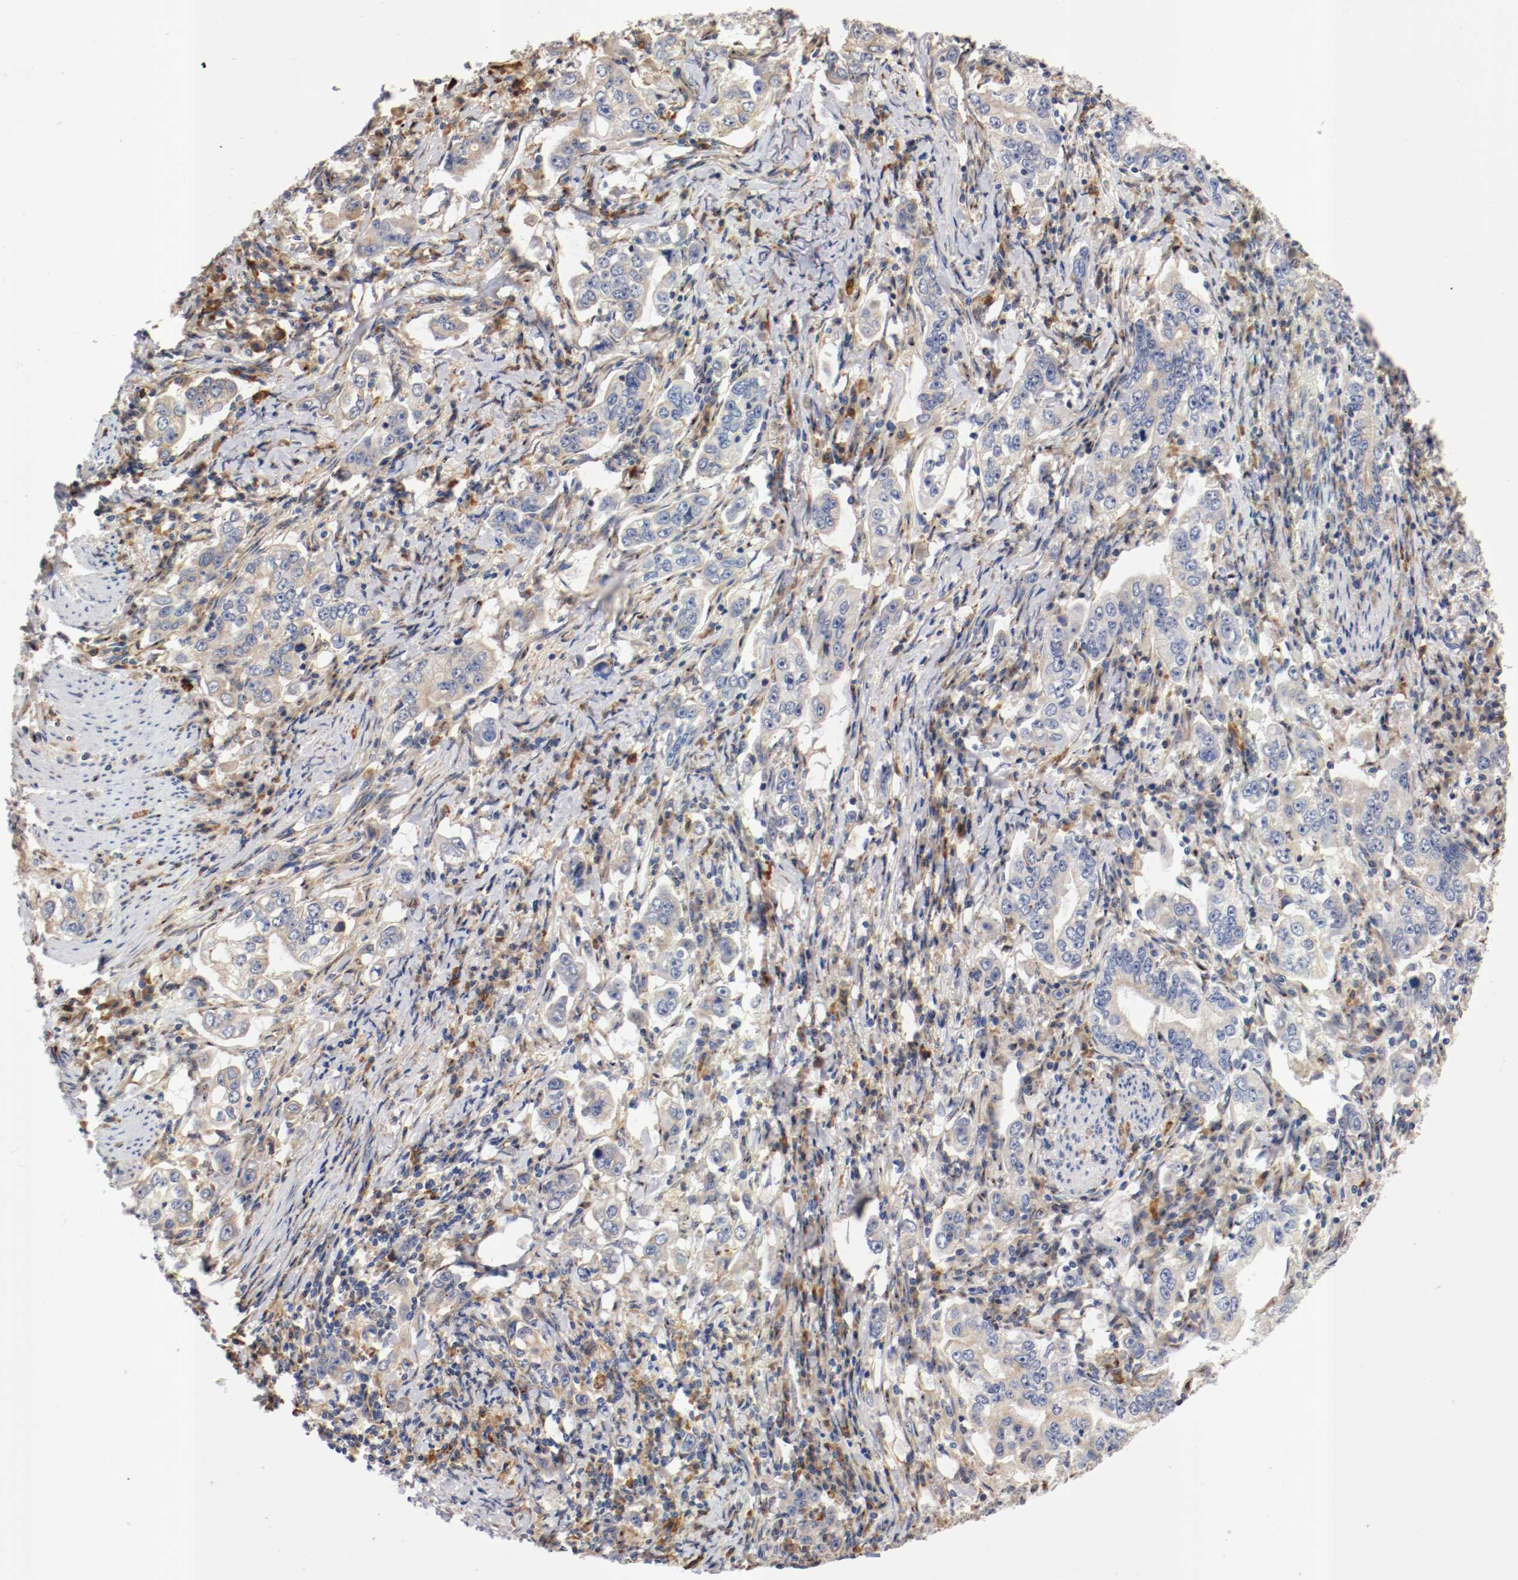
{"staining": {"intensity": "weak", "quantity": ">75%", "location": "cytoplasmic/membranous"}, "tissue": "stomach cancer", "cell_type": "Tumor cells", "image_type": "cancer", "snomed": [{"axis": "morphology", "description": "Adenocarcinoma, NOS"}, {"axis": "topography", "description": "Stomach, lower"}], "caption": "IHC photomicrograph of neoplastic tissue: stomach adenocarcinoma stained using immunohistochemistry (IHC) exhibits low levels of weak protein expression localized specifically in the cytoplasmic/membranous of tumor cells, appearing as a cytoplasmic/membranous brown color.", "gene": "TNFSF13", "patient": {"sex": "female", "age": 72}}